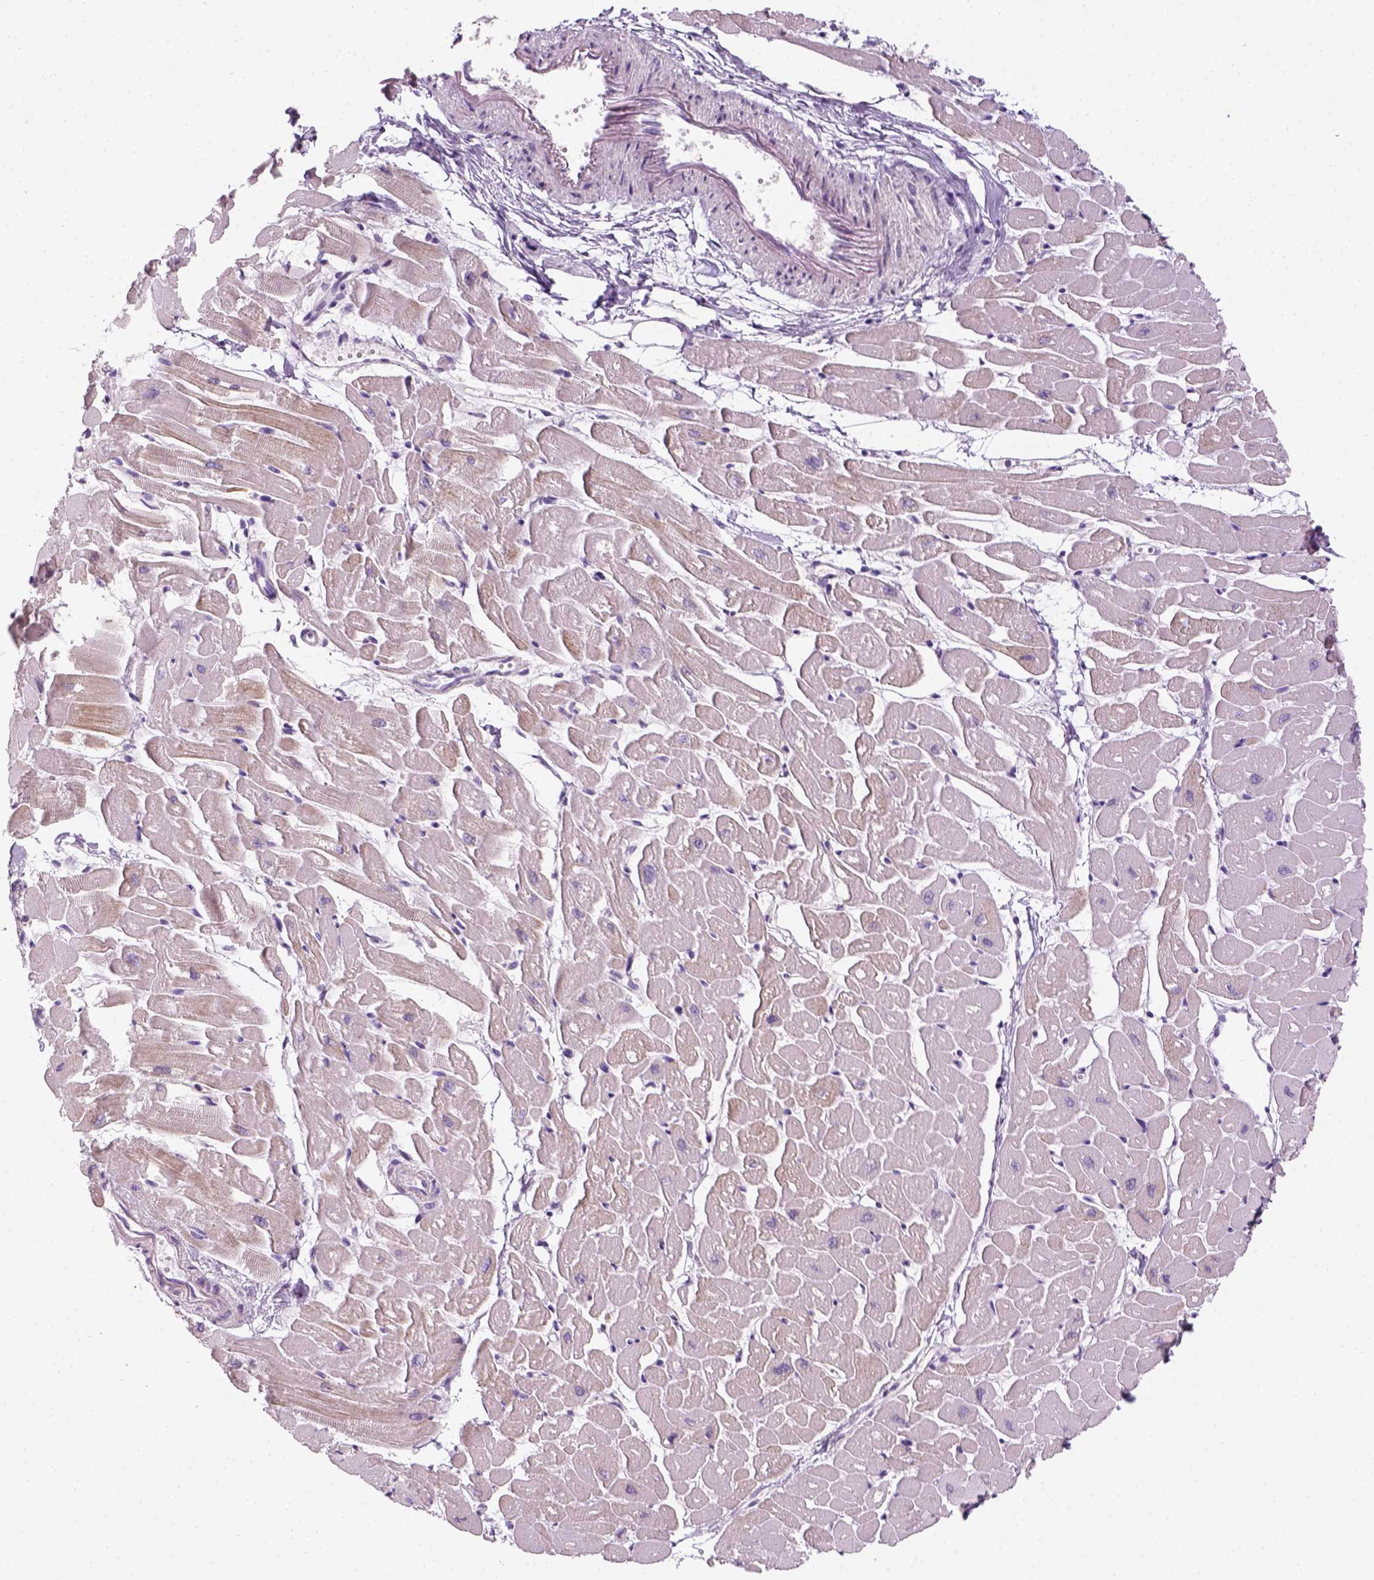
{"staining": {"intensity": "negative", "quantity": "none", "location": "none"}, "tissue": "heart muscle", "cell_type": "Cardiomyocytes", "image_type": "normal", "snomed": [{"axis": "morphology", "description": "Normal tissue, NOS"}, {"axis": "topography", "description": "Heart"}], "caption": "An immunohistochemistry photomicrograph of benign heart muscle is shown. There is no staining in cardiomyocytes of heart muscle.", "gene": "GFI1B", "patient": {"sex": "male", "age": 57}}